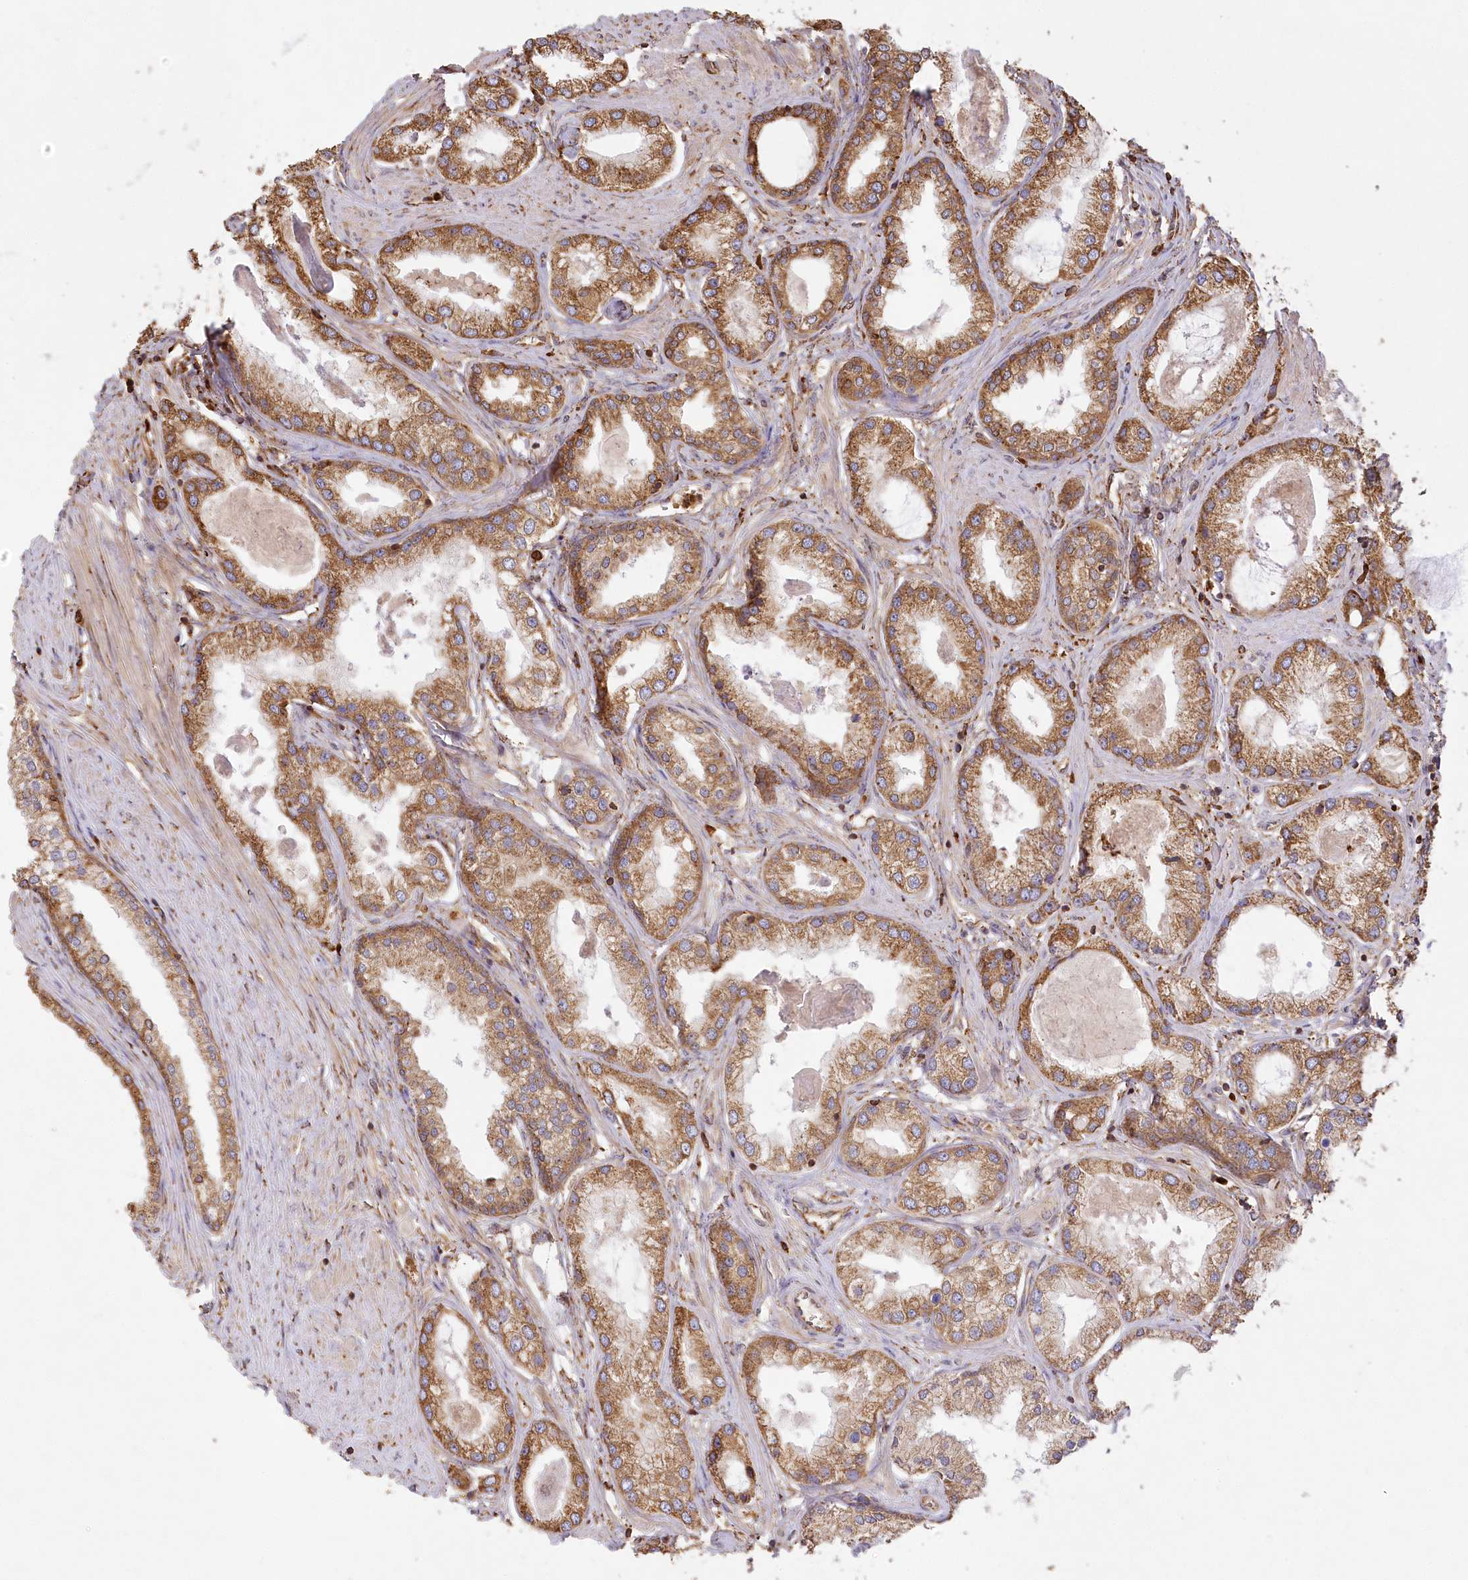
{"staining": {"intensity": "moderate", "quantity": ">75%", "location": "cytoplasmic/membranous"}, "tissue": "prostate cancer", "cell_type": "Tumor cells", "image_type": "cancer", "snomed": [{"axis": "morphology", "description": "Adenocarcinoma, Low grade"}, {"axis": "topography", "description": "Prostate"}], "caption": "Immunohistochemical staining of human prostate cancer displays medium levels of moderate cytoplasmic/membranous protein expression in approximately >75% of tumor cells.", "gene": "ACAP2", "patient": {"sex": "male", "age": 62}}